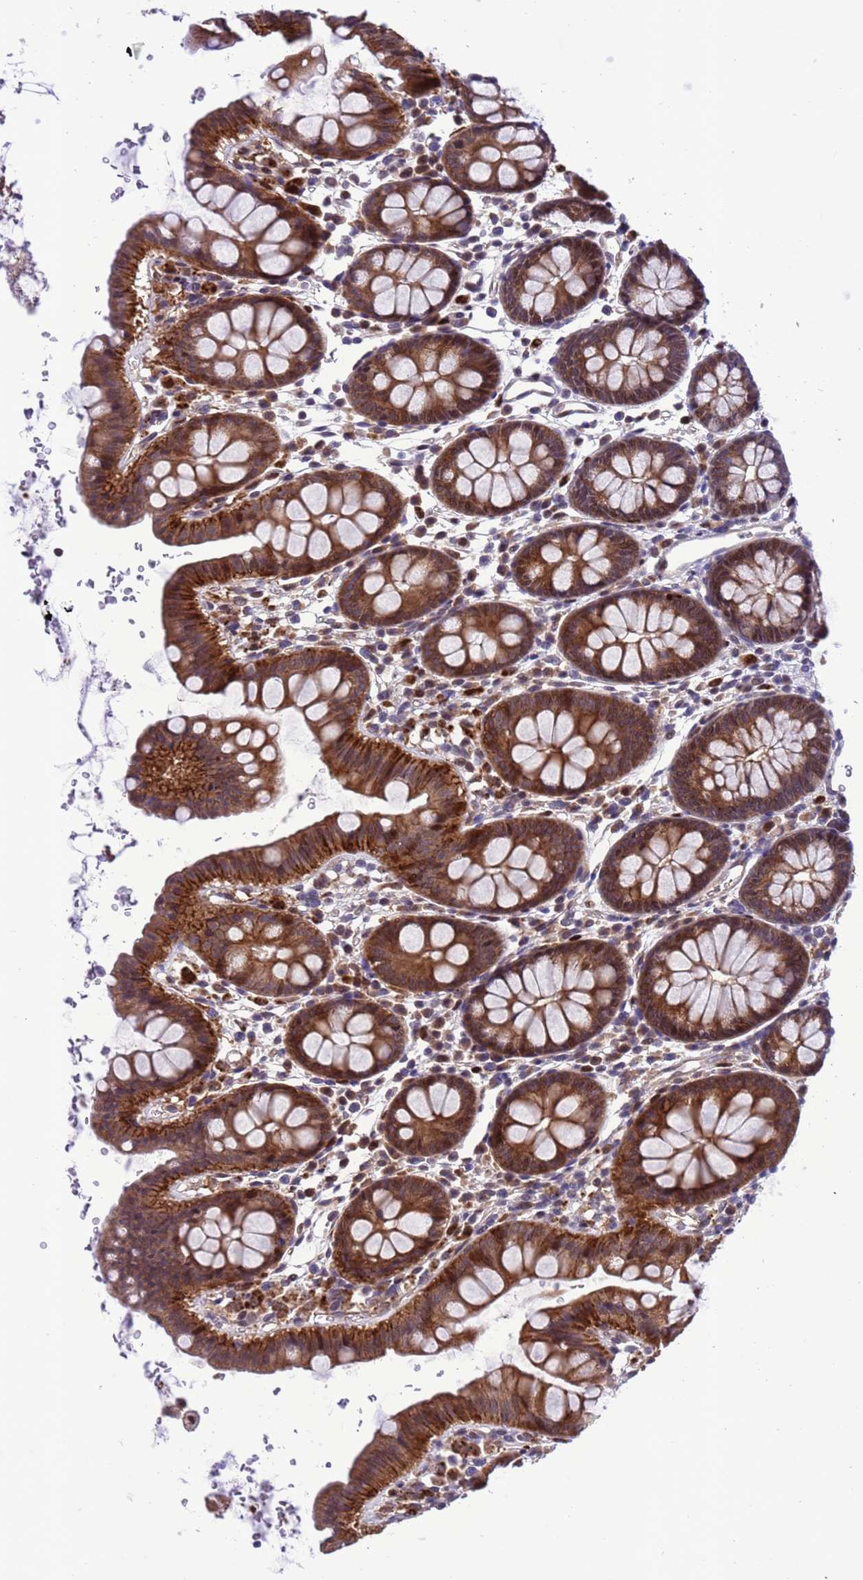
{"staining": {"intensity": "weak", "quantity": ">75%", "location": "cytoplasmic/membranous"}, "tissue": "colon", "cell_type": "Endothelial cells", "image_type": "normal", "snomed": [{"axis": "morphology", "description": "Normal tissue, NOS"}, {"axis": "topography", "description": "Colon"}], "caption": "This photomicrograph reveals benign colon stained with immunohistochemistry to label a protein in brown. The cytoplasmic/membranous of endothelial cells show weak positivity for the protein. Nuclei are counter-stained blue.", "gene": "RASD1", "patient": {"sex": "male", "age": 75}}